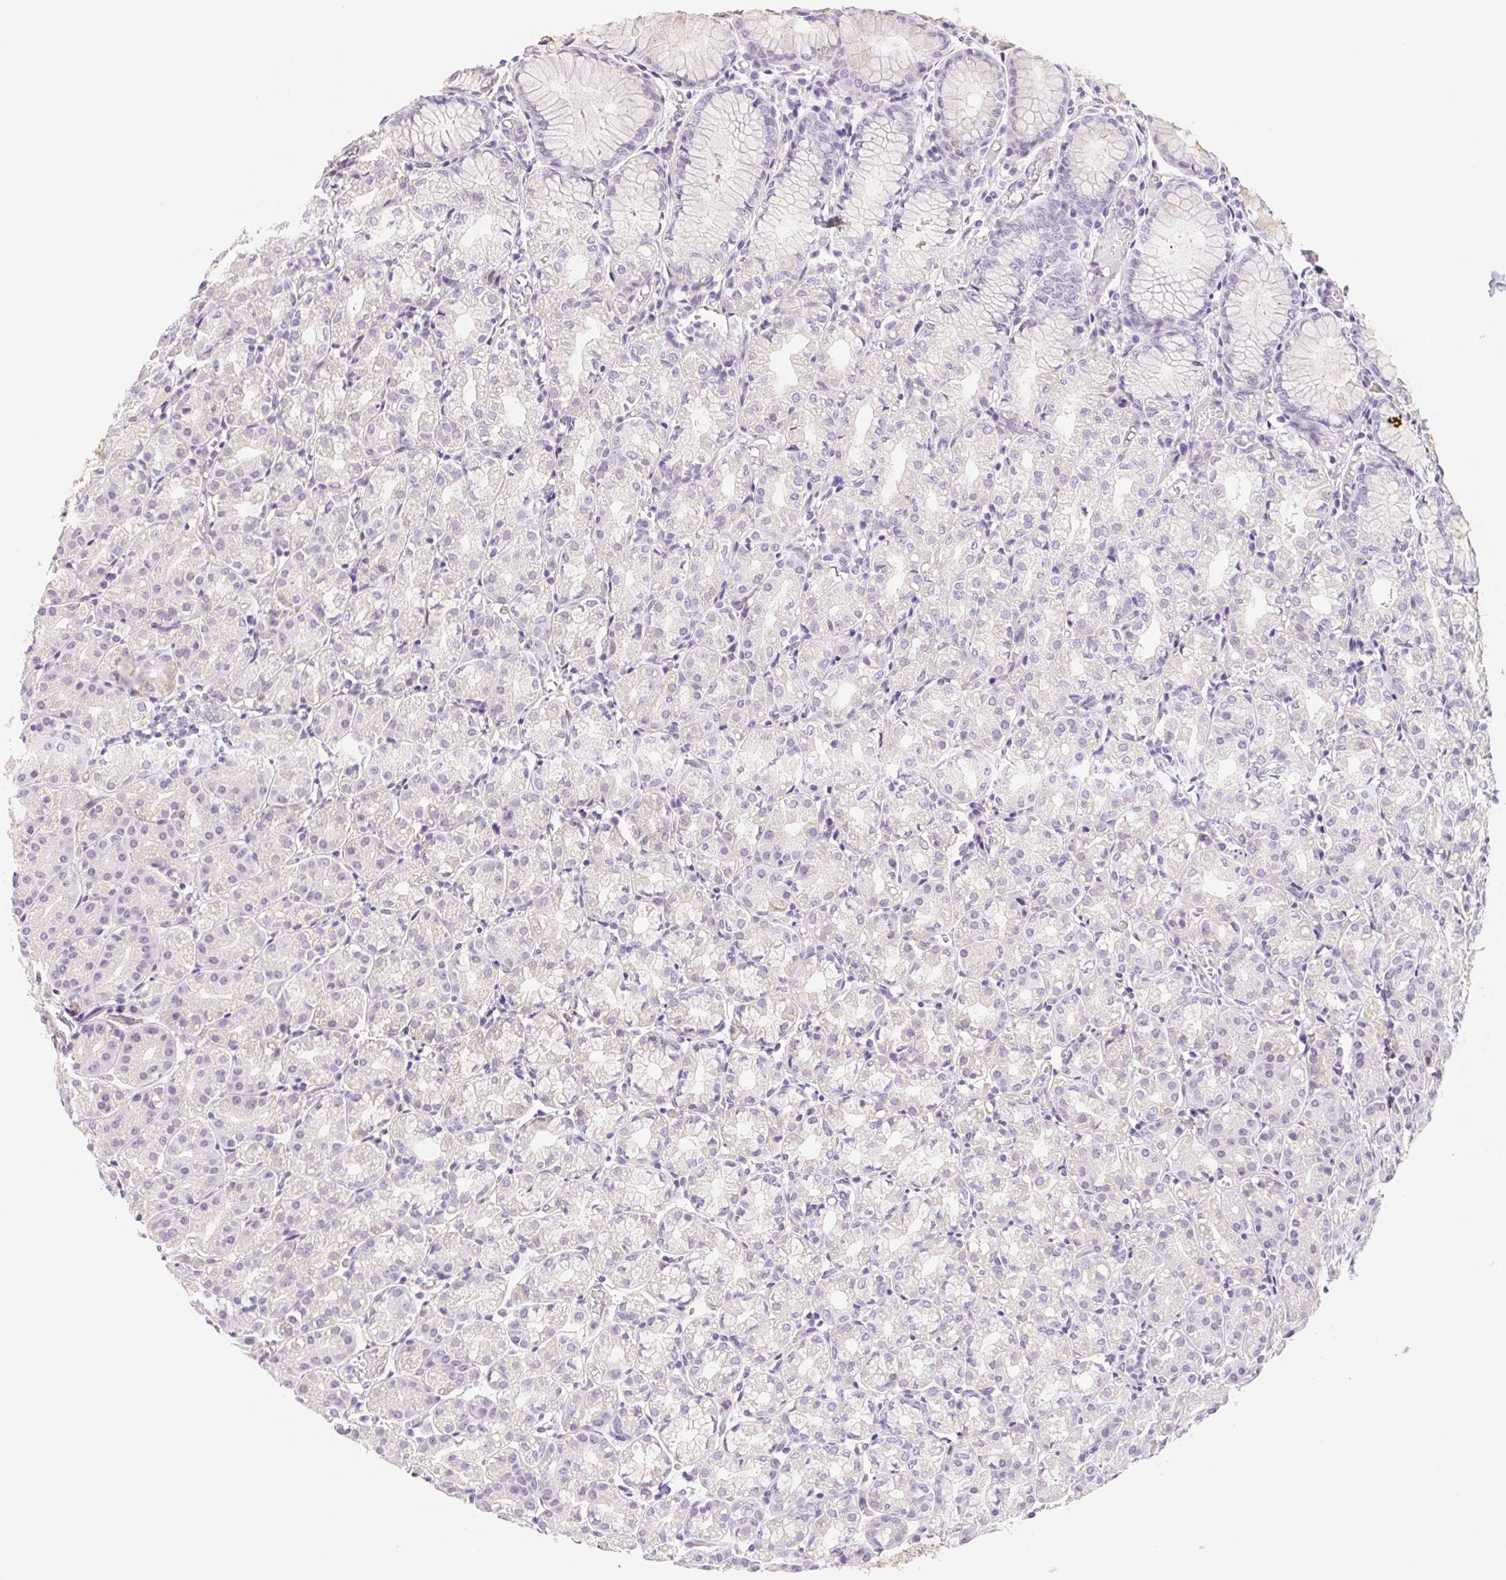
{"staining": {"intensity": "negative", "quantity": "none", "location": "none"}, "tissue": "stomach", "cell_type": "Glandular cells", "image_type": "normal", "snomed": [{"axis": "morphology", "description": "Normal tissue, NOS"}, {"axis": "topography", "description": "Stomach"}], "caption": "Immunohistochemistry histopathology image of benign human stomach stained for a protein (brown), which displays no expression in glandular cells.", "gene": "CTNND2", "patient": {"sex": "female", "age": 57}}